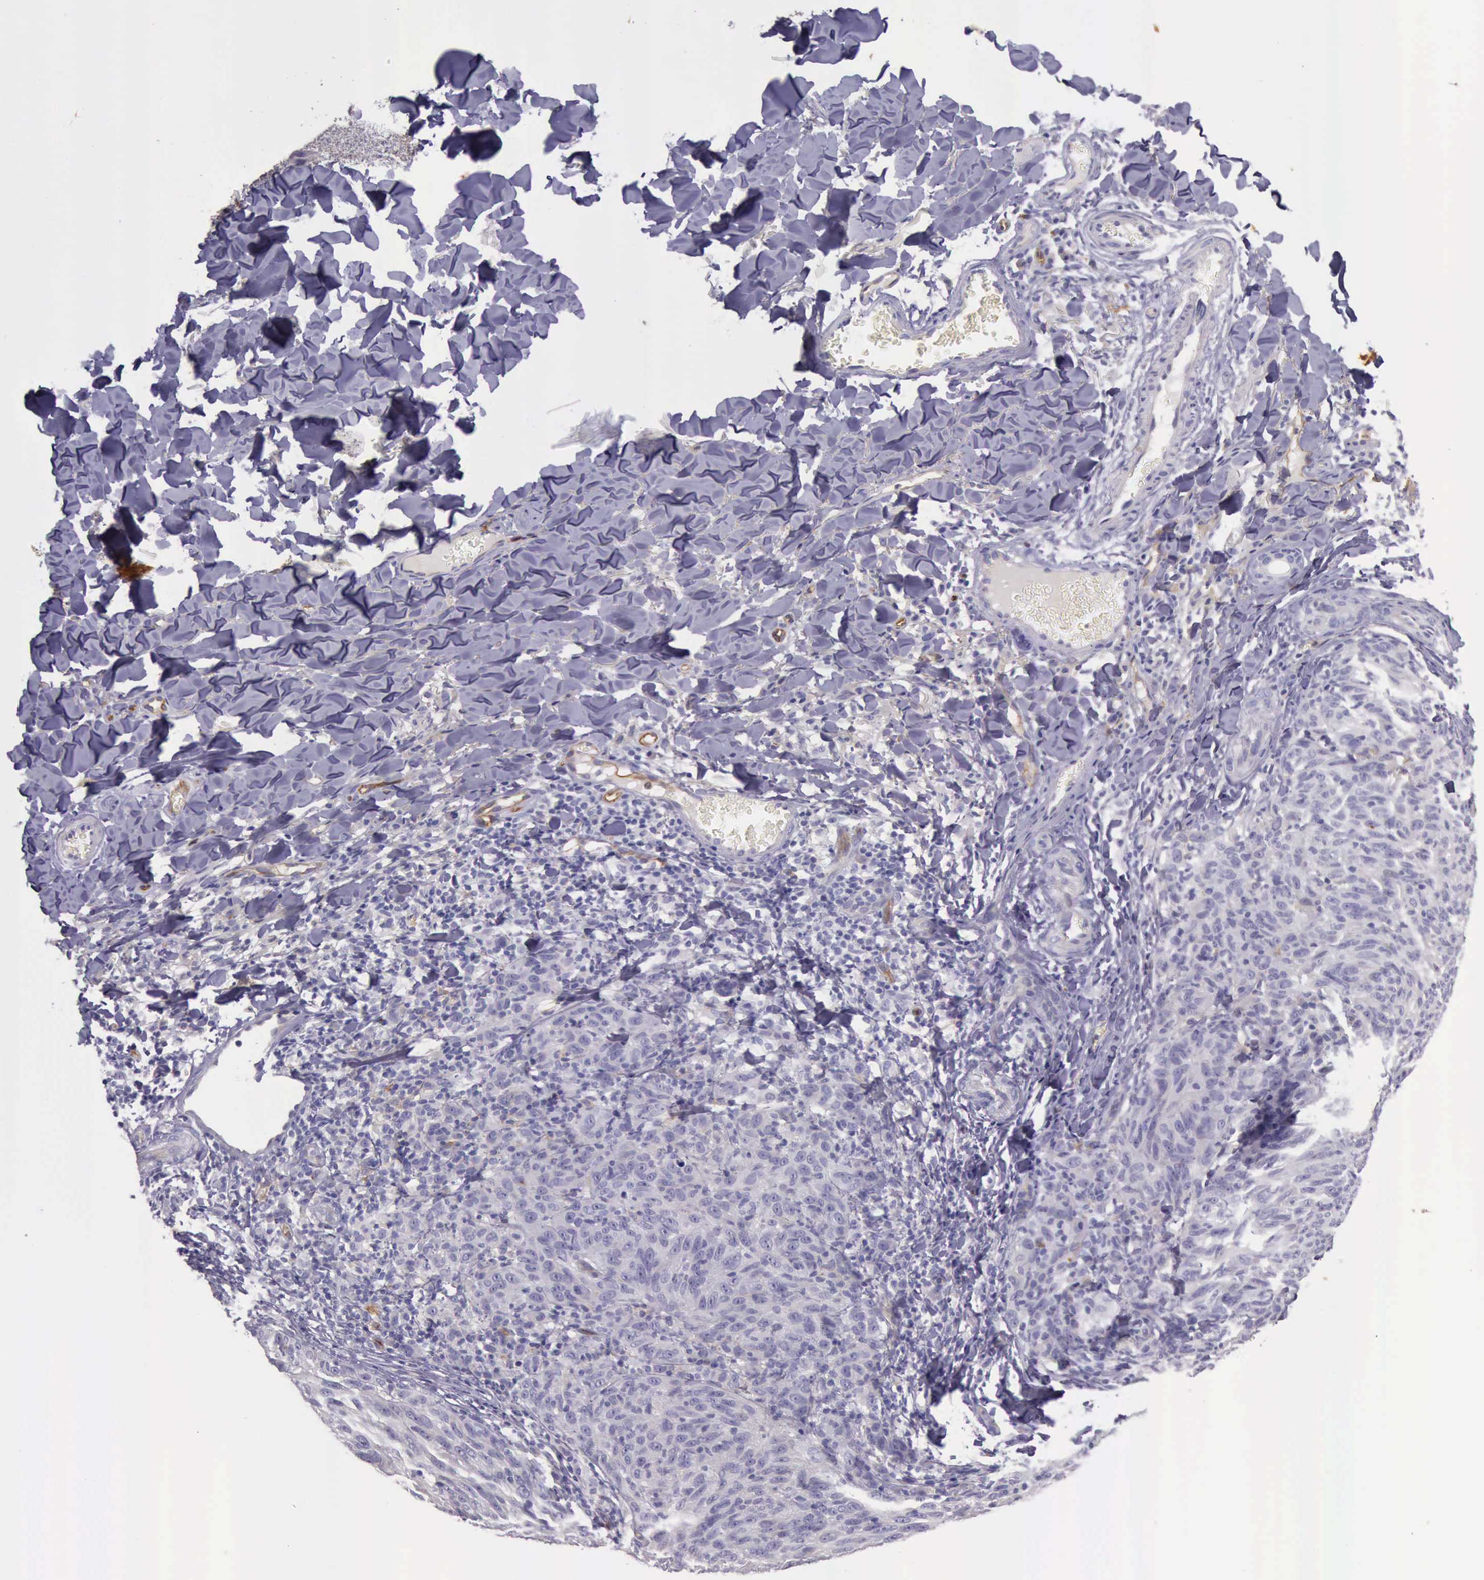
{"staining": {"intensity": "moderate", "quantity": "<25%", "location": "cytoplasmic/membranous"}, "tissue": "melanoma", "cell_type": "Tumor cells", "image_type": "cancer", "snomed": [{"axis": "morphology", "description": "Malignant melanoma, NOS"}, {"axis": "topography", "description": "Skin"}], "caption": "Immunohistochemical staining of human malignant melanoma displays low levels of moderate cytoplasmic/membranous protein staining in about <25% of tumor cells.", "gene": "TCEANC", "patient": {"sex": "male", "age": 76}}